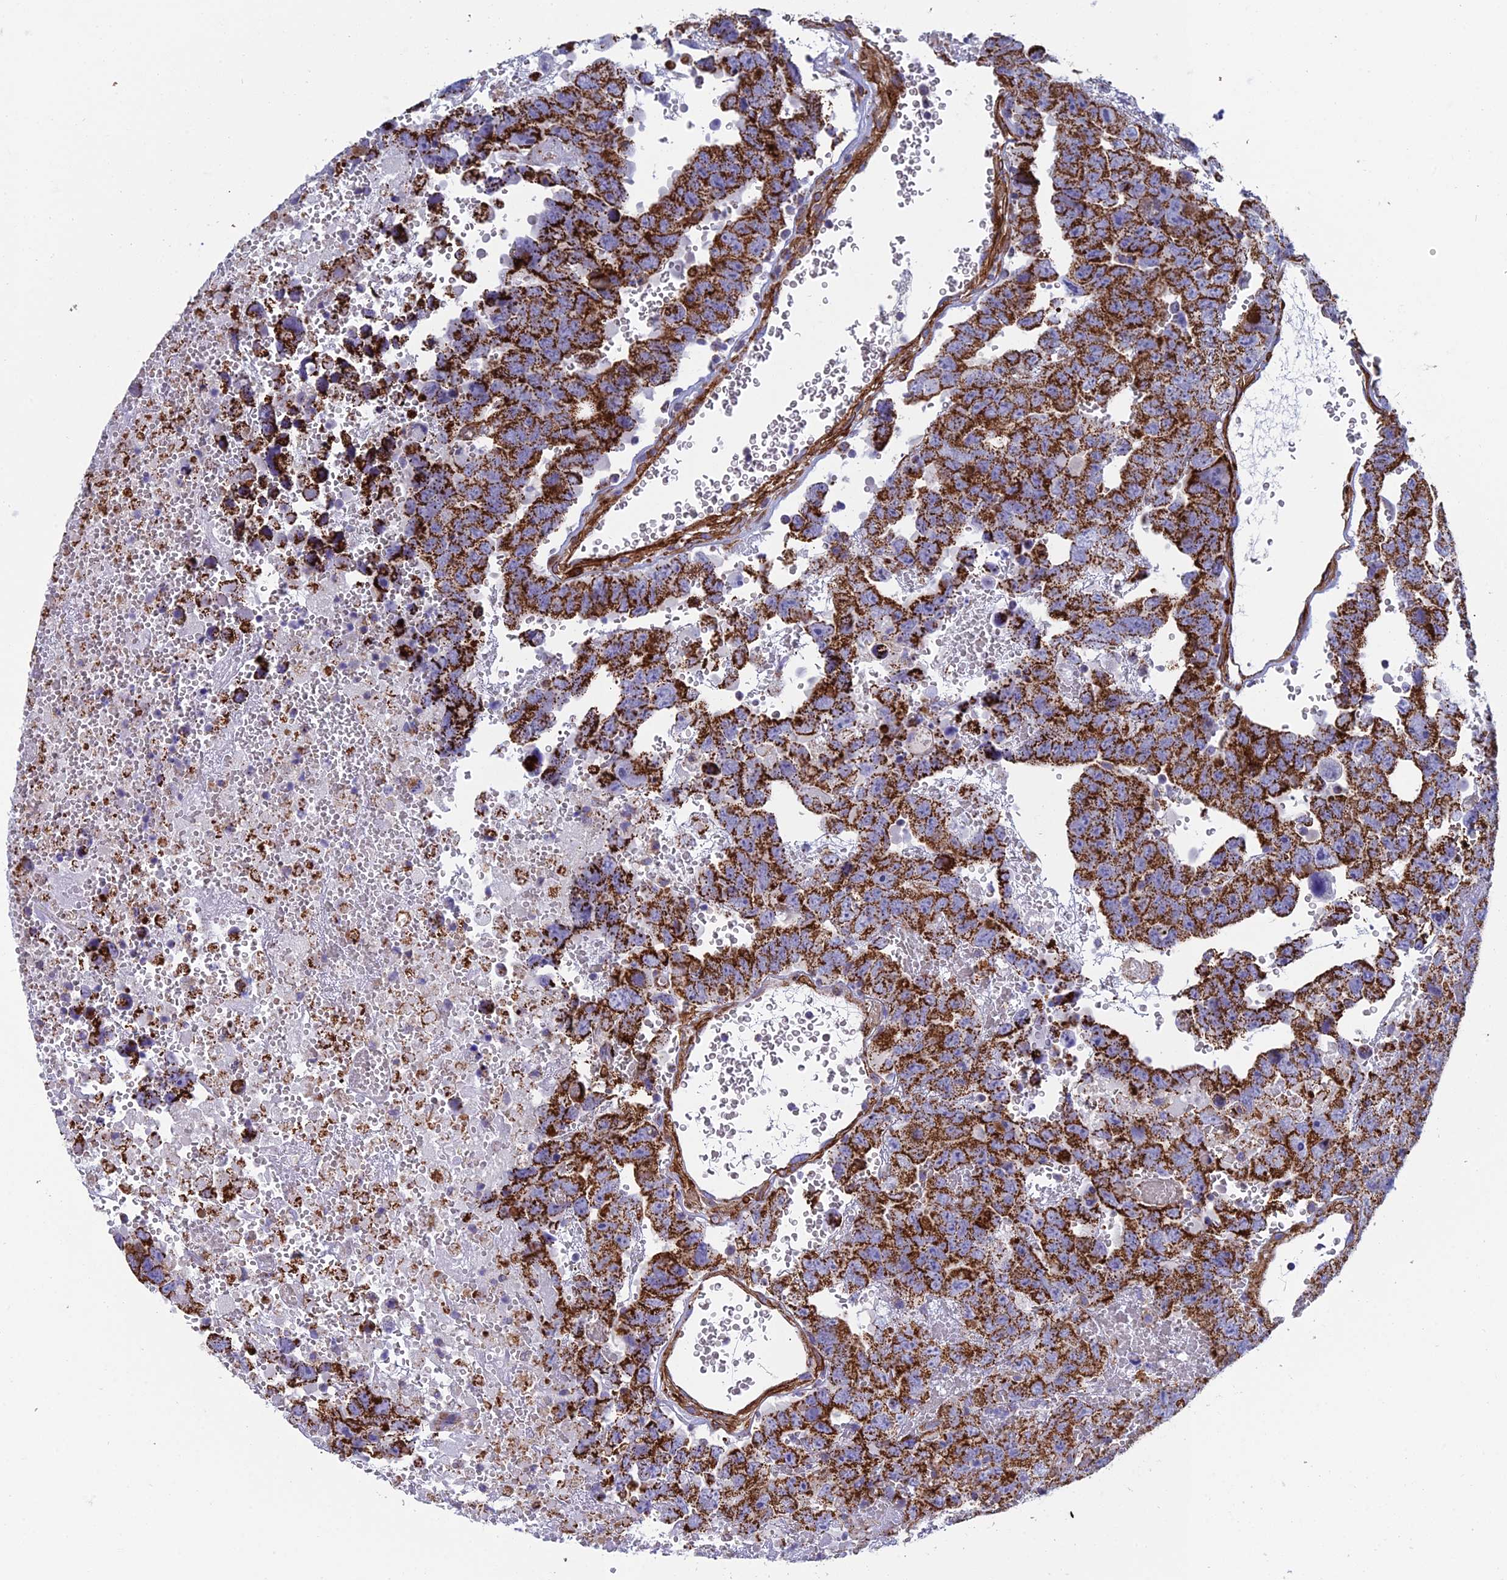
{"staining": {"intensity": "strong", "quantity": ">75%", "location": "cytoplasmic/membranous"}, "tissue": "testis cancer", "cell_type": "Tumor cells", "image_type": "cancer", "snomed": [{"axis": "morphology", "description": "Carcinoma, Embryonal, NOS"}, {"axis": "topography", "description": "Testis"}], "caption": "Immunohistochemical staining of embryonal carcinoma (testis) shows high levels of strong cytoplasmic/membranous expression in approximately >75% of tumor cells.", "gene": "CSPG4", "patient": {"sex": "male", "age": 45}}